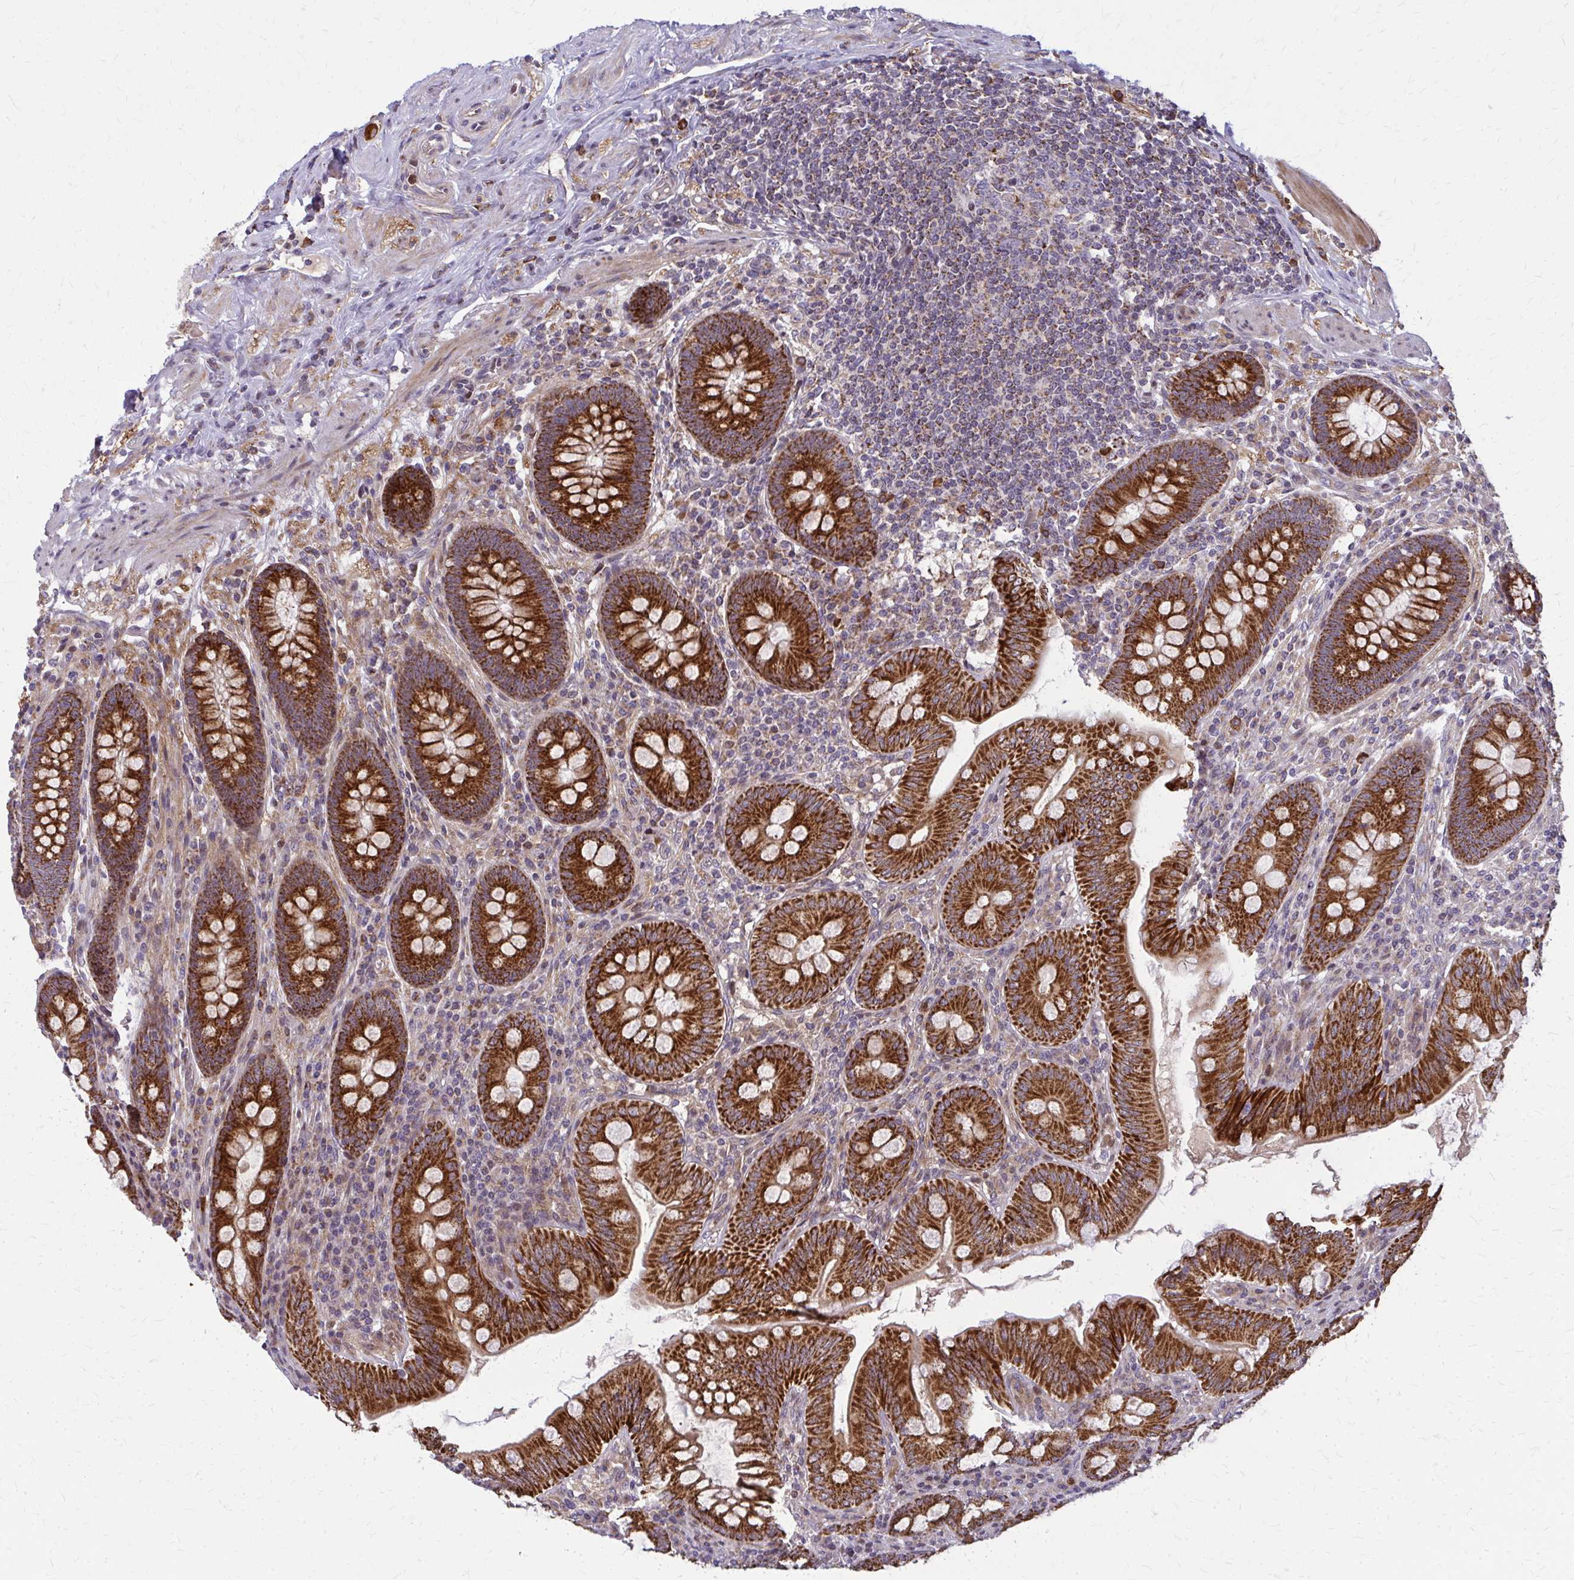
{"staining": {"intensity": "strong", "quantity": ">75%", "location": "cytoplasmic/membranous"}, "tissue": "appendix", "cell_type": "Glandular cells", "image_type": "normal", "snomed": [{"axis": "morphology", "description": "Normal tissue, NOS"}, {"axis": "topography", "description": "Appendix"}], "caption": "Immunohistochemistry (IHC) (DAB) staining of normal appendix reveals strong cytoplasmic/membranous protein staining in approximately >75% of glandular cells. (DAB (3,3'-diaminobenzidine) = brown stain, brightfield microscopy at high magnification).", "gene": "MCCC1", "patient": {"sex": "male", "age": 71}}